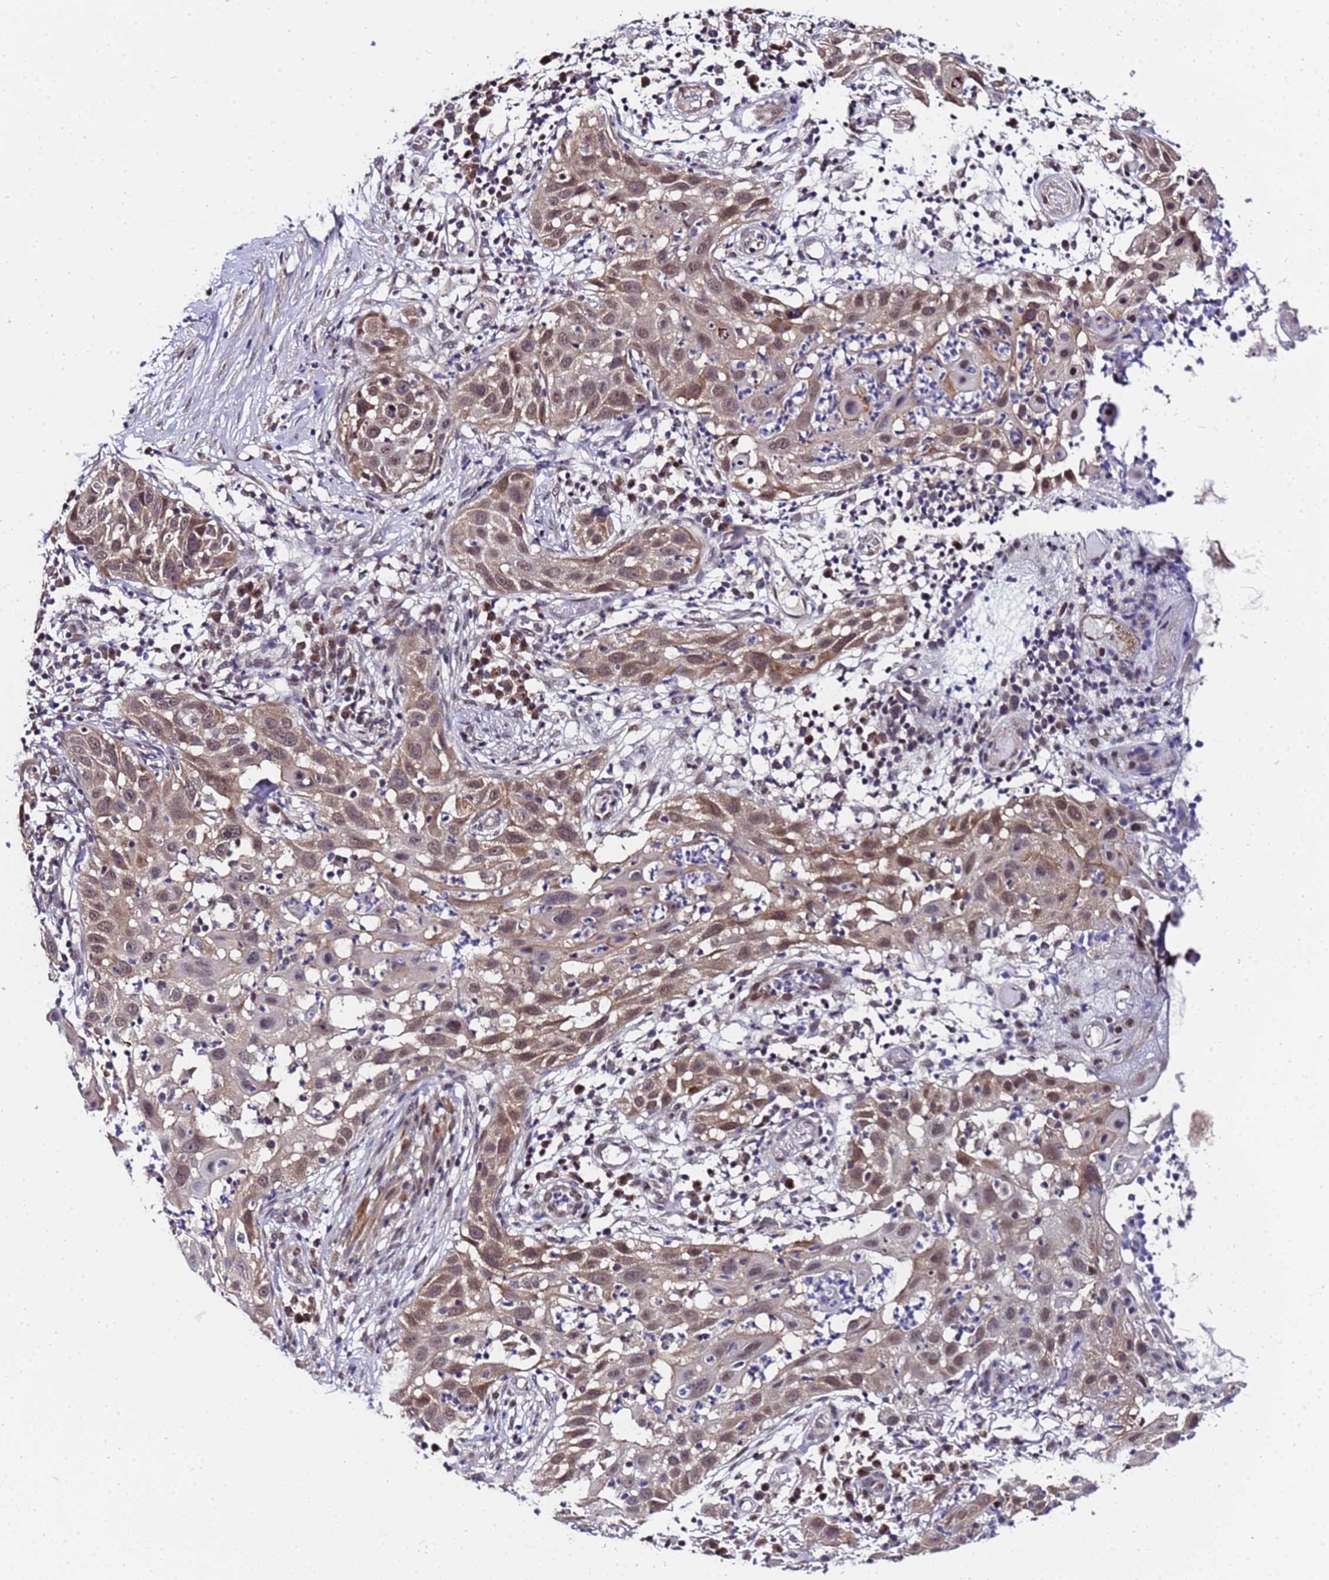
{"staining": {"intensity": "moderate", "quantity": ">75%", "location": "cytoplasmic/membranous,nuclear"}, "tissue": "skin cancer", "cell_type": "Tumor cells", "image_type": "cancer", "snomed": [{"axis": "morphology", "description": "Squamous cell carcinoma, NOS"}, {"axis": "topography", "description": "Skin"}], "caption": "Protein staining displays moderate cytoplasmic/membranous and nuclear positivity in about >75% of tumor cells in squamous cell carcinoma (skin). (Stains: DAB in brown, nuclei in blue, Microscopy: brightfield microscopy at high magnification).", "gene": "ANAPC13", "patient": {"sex": "female", "age": 44}}